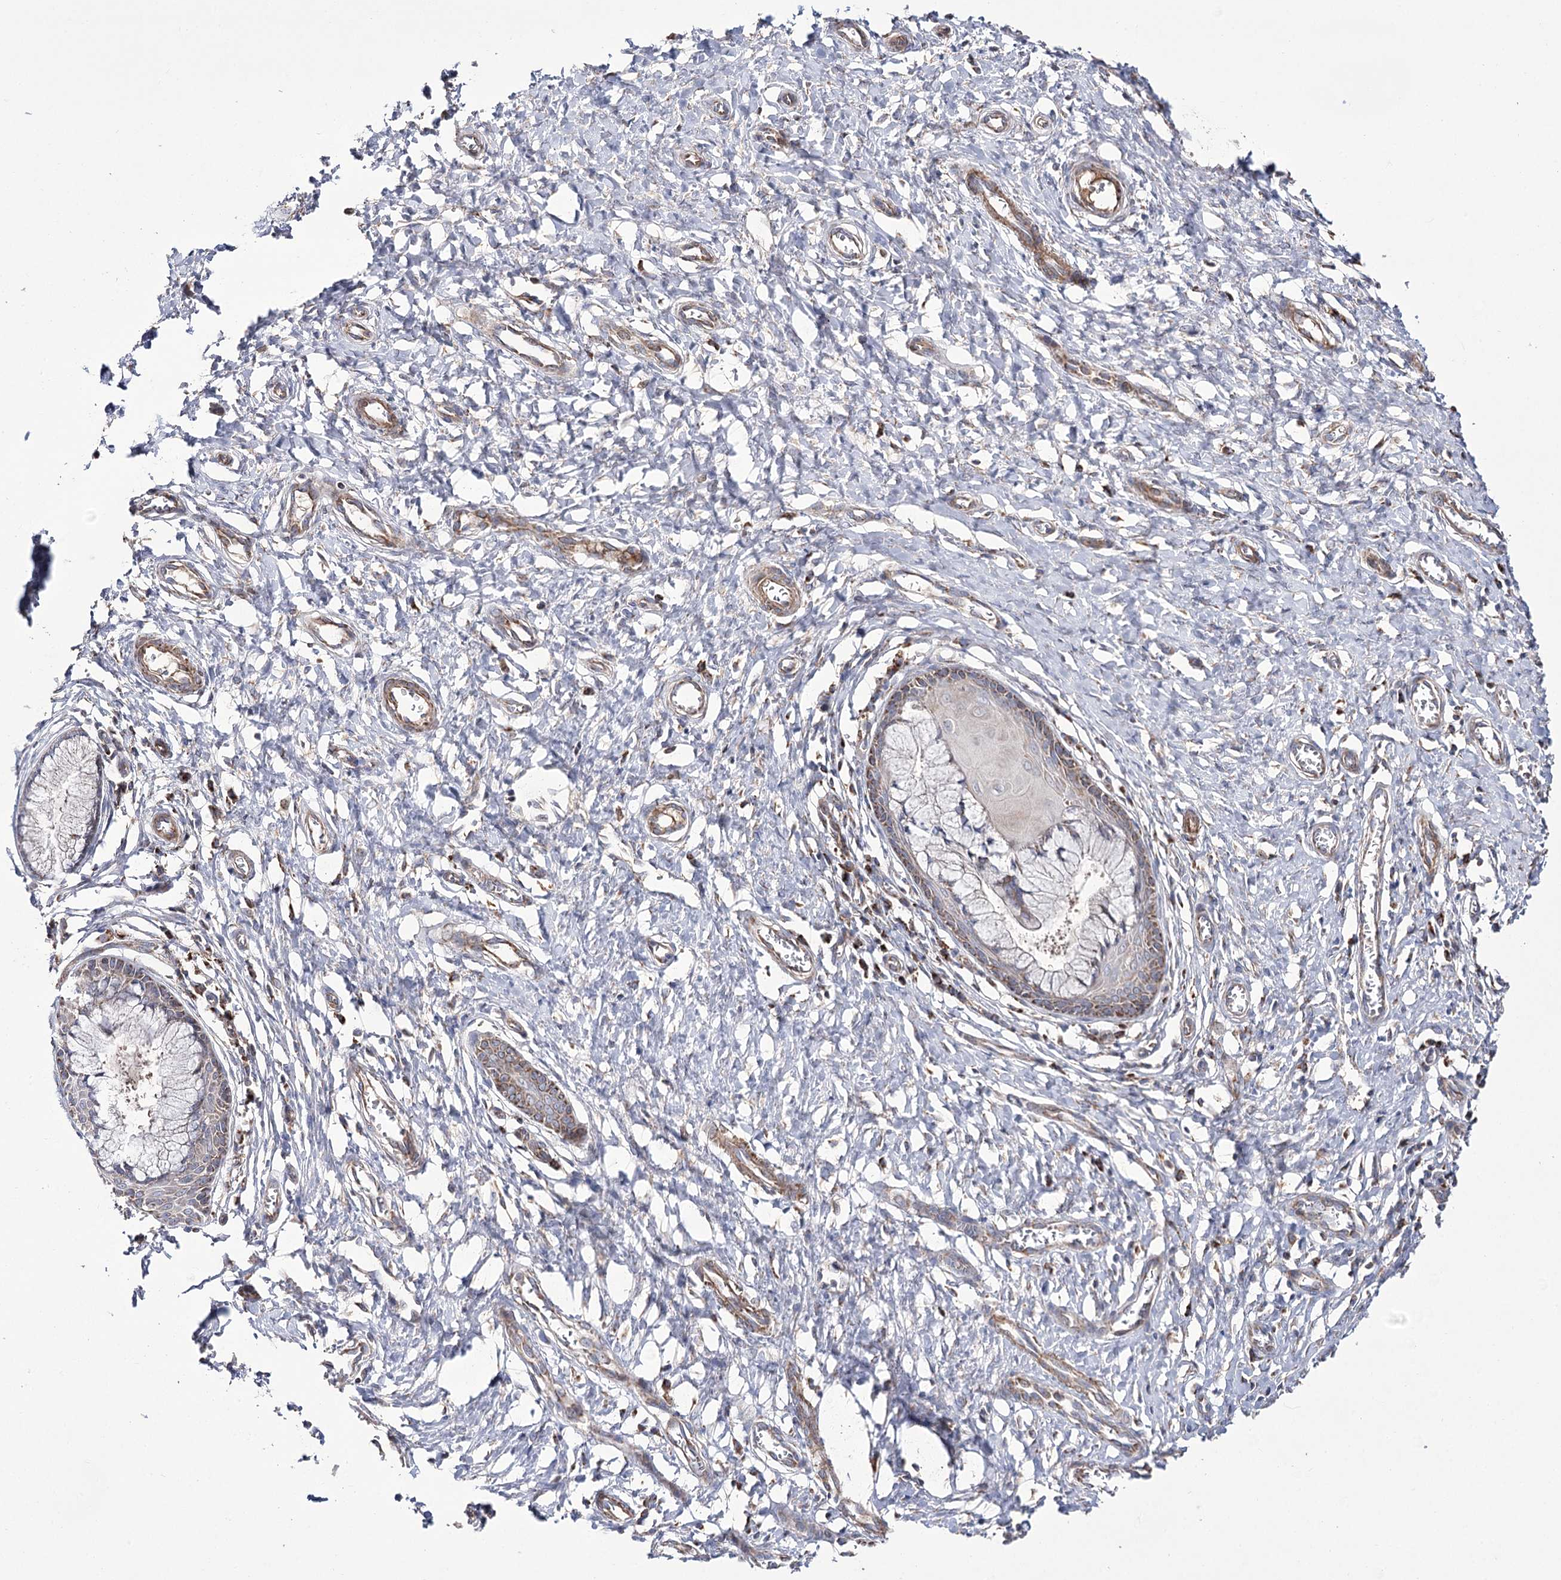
{"staining": {"intensity": "weak", "quantity": "<25%", "location": "cytoplasmic/membranous"}, "tissue": "cervix", "cell_type": "Glandular cells", "image_type": "normal", "snomed": [{"axis": "morphology", "description": "Normal tissue, NOS"}, {"axis": "topography", "description": "Cervix"}], "caption": "Unremarkable cervix was stained to show a protein in brown. There is no significant staining in glandular cells.", "gene": "NADK2", "patient": {"sex": "female", "age": 55}}